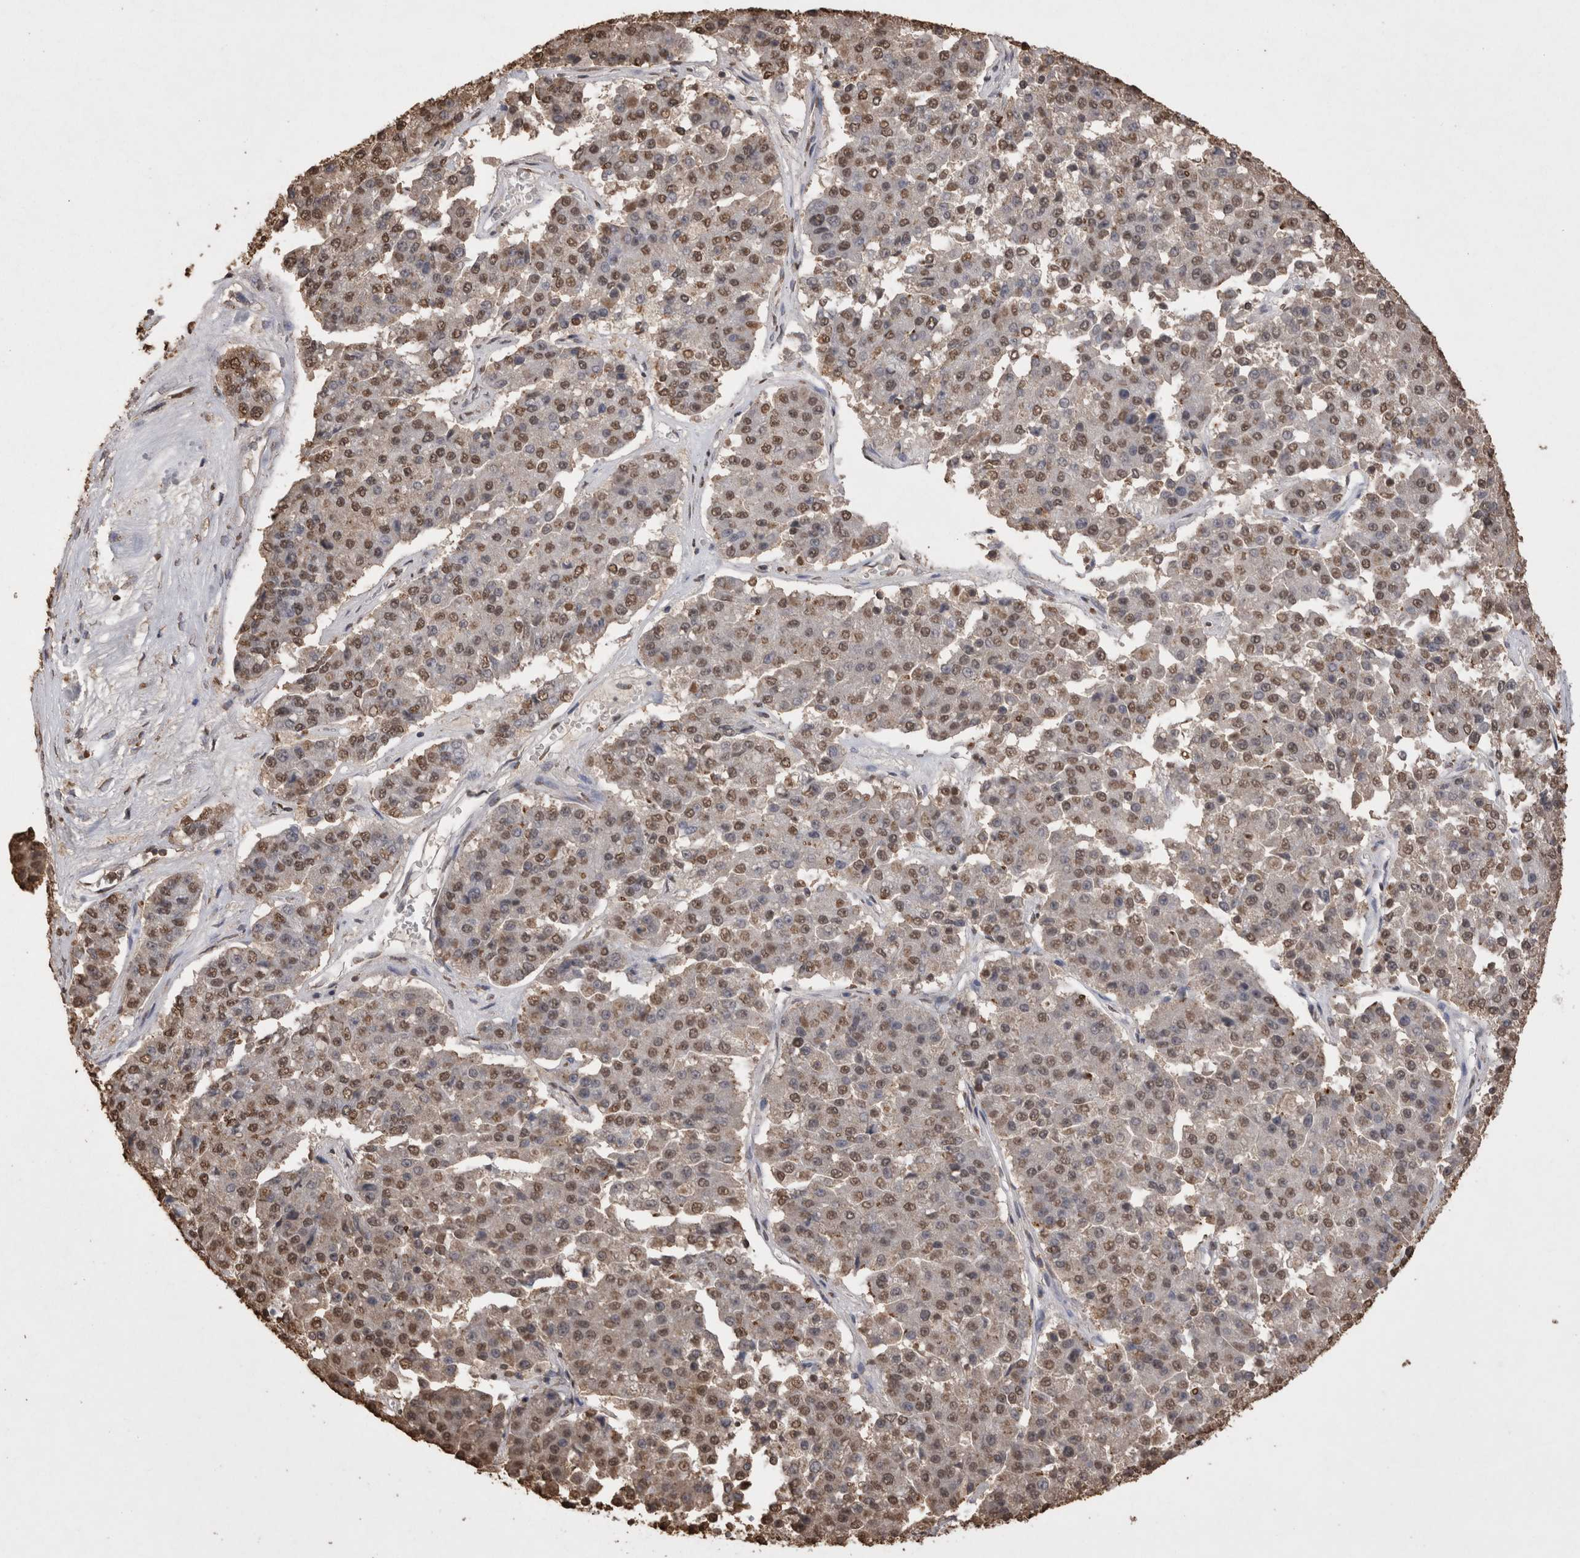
{"staining": {"intensity": "moderate", "quantity": ">75%", "location": "nuclear"}, "tissue": "pancreatic cancer", "cell_type": "Tumor cells", "image_type": "cancer", "snomed": [{"axis": "morphology", "description": "Adenocarcinoma, NOS"}, {"axis": "topography", "description": "Pancreas"}], "caption": "IHC image of pancreatic cancer stained for a protein (brown), which demonstrates medium levels of moderate nuclear positivity in approximately >75% of tumor cells.", "gene": "POU5F1", "patient": {"sex": "male", "age": 50}}